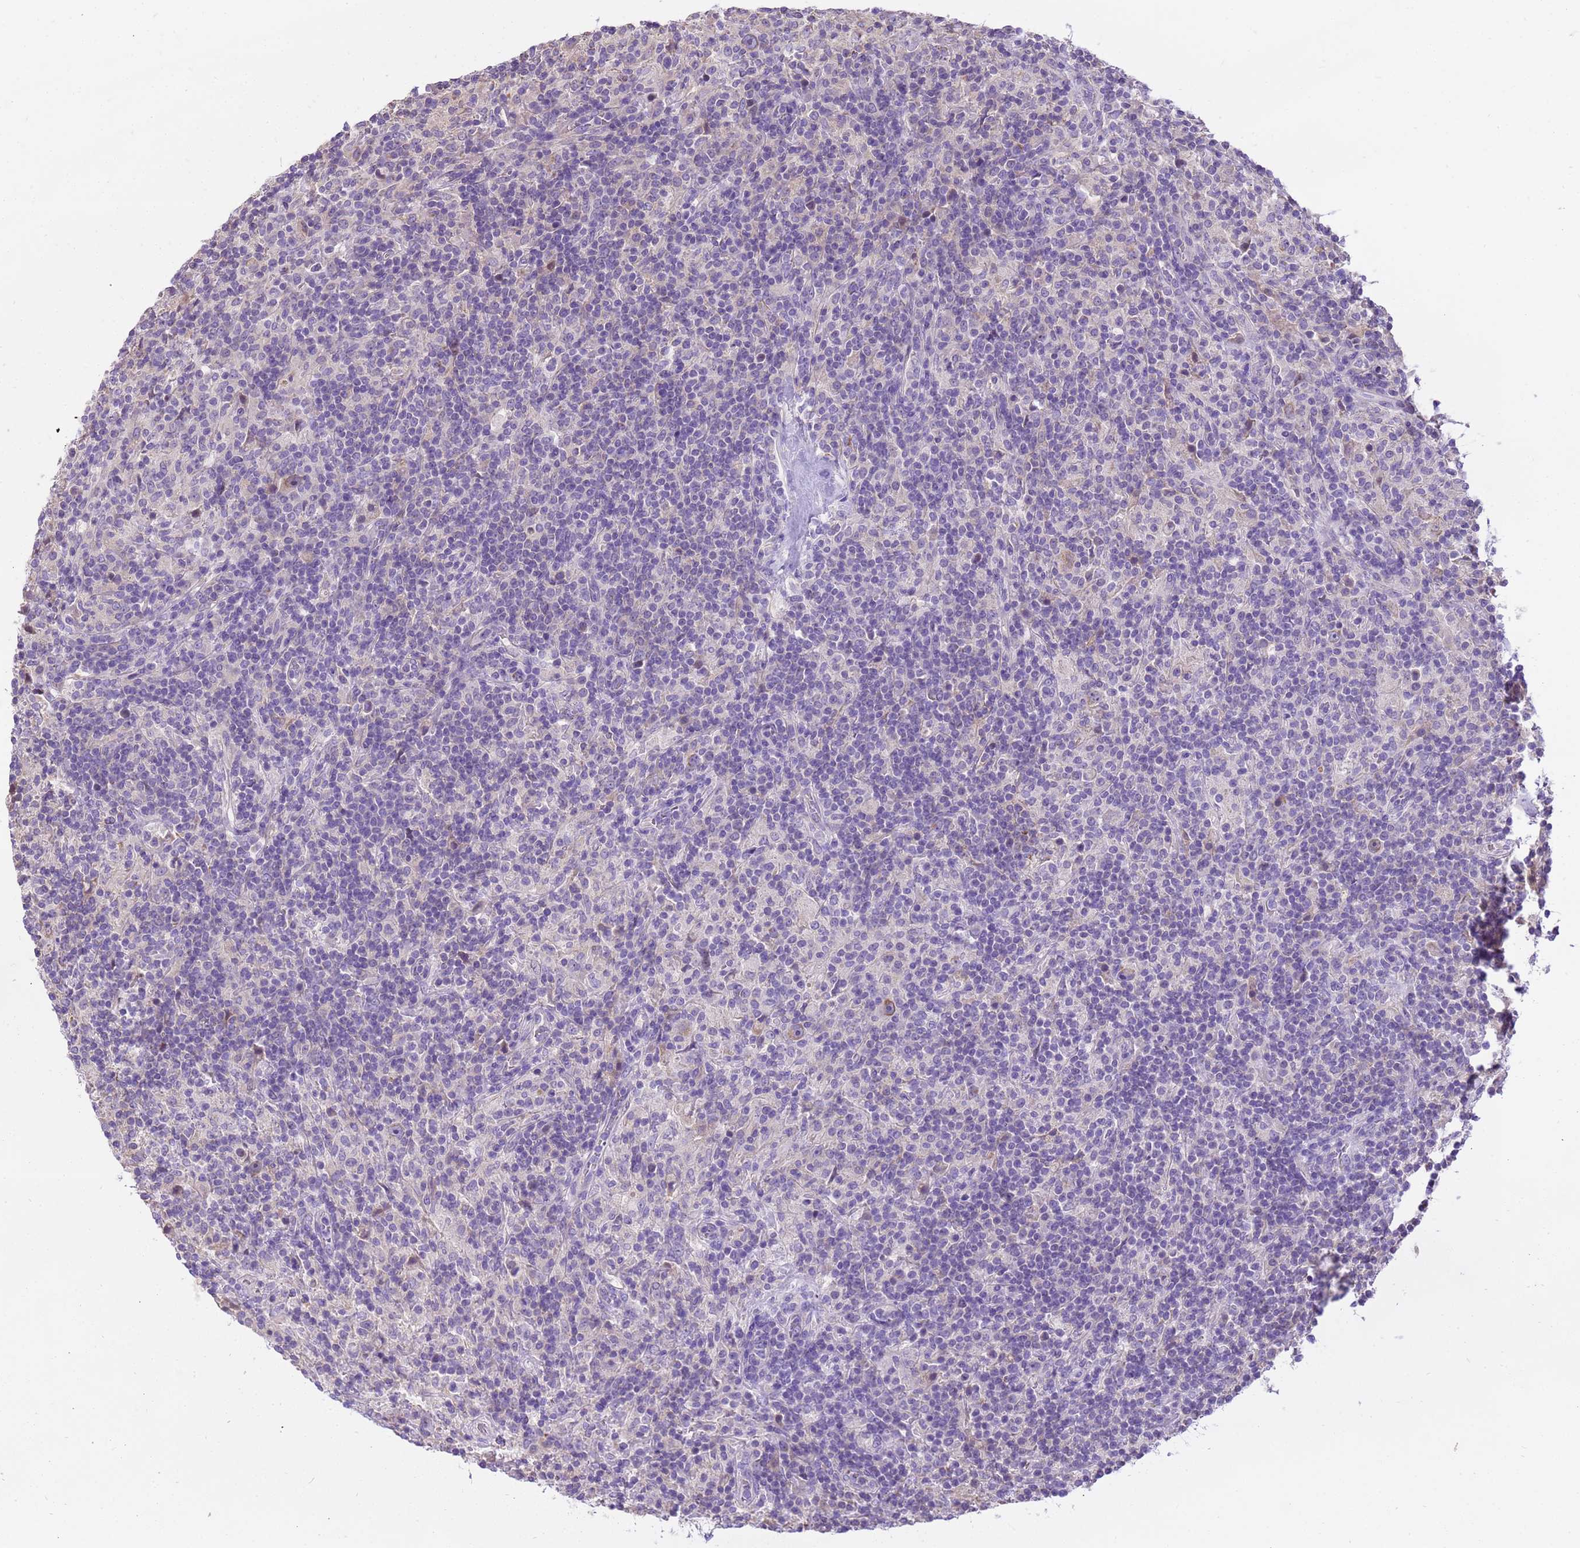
{"staining": {"intensity": "weak", "quantity": "25%-75%", "location": "cytoplasmic/membranous"}, "tissue": "lymphoma", "cell_type": "Tumor cells", "image_type": "cancer", "snomed": [{"axis": "morphology", "description": "Hodgkin's disease, NOS"}, {"axis": "topography", "description": "Lymph node"}], "caption": "DAB immunohistochemical staining of lymphoma exhibits weak cytoplasmic/membranous protein positivity in about 25%-75% of tumor cells. The staining was performed using DAB, with brown indicating positive protein expression. Nuclei are stained blue with hematoxylin.", "gene": "PIEZO2", "patient": {"sex": "male", "age": 70}}